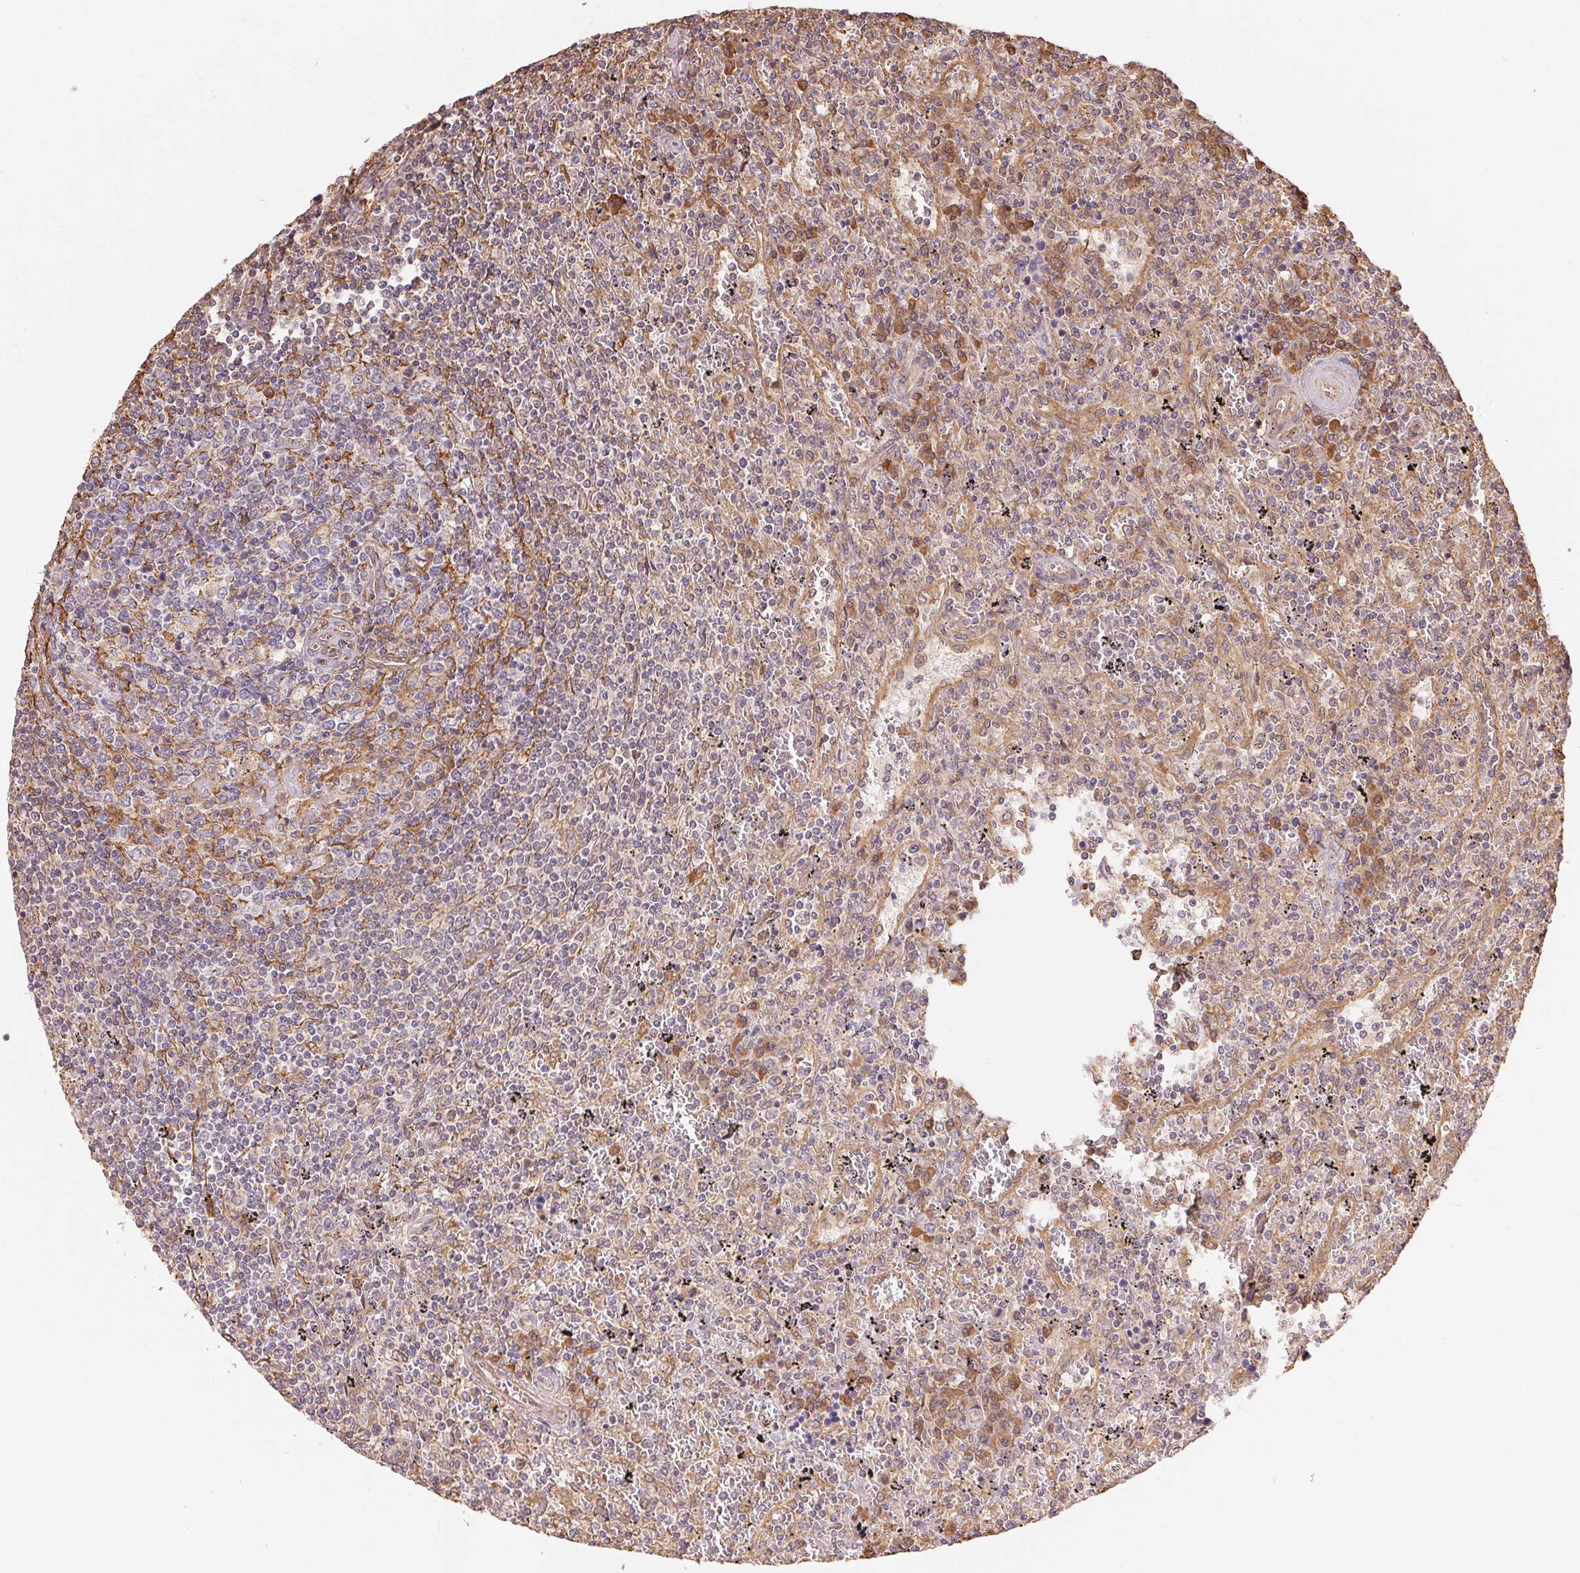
{"staining": {"intensity": "negative", "quantity": "none", "location": "none"}, "tissue": "lymphoma", "cell_type": "Tumor cells", "image_type": "cancer", "snomed": [{"axis": "morphology", "description": "Malignant lymphoma, non-Hodgkin's type, Low grade"}, {"axis": "topography", "description": "Spleen"}], "caption": "Protein analysis of lymphoma shows no significant expression in tumor cells.", "gene": "C6orf163", "patient": {"sex": "male", "age": 62}}